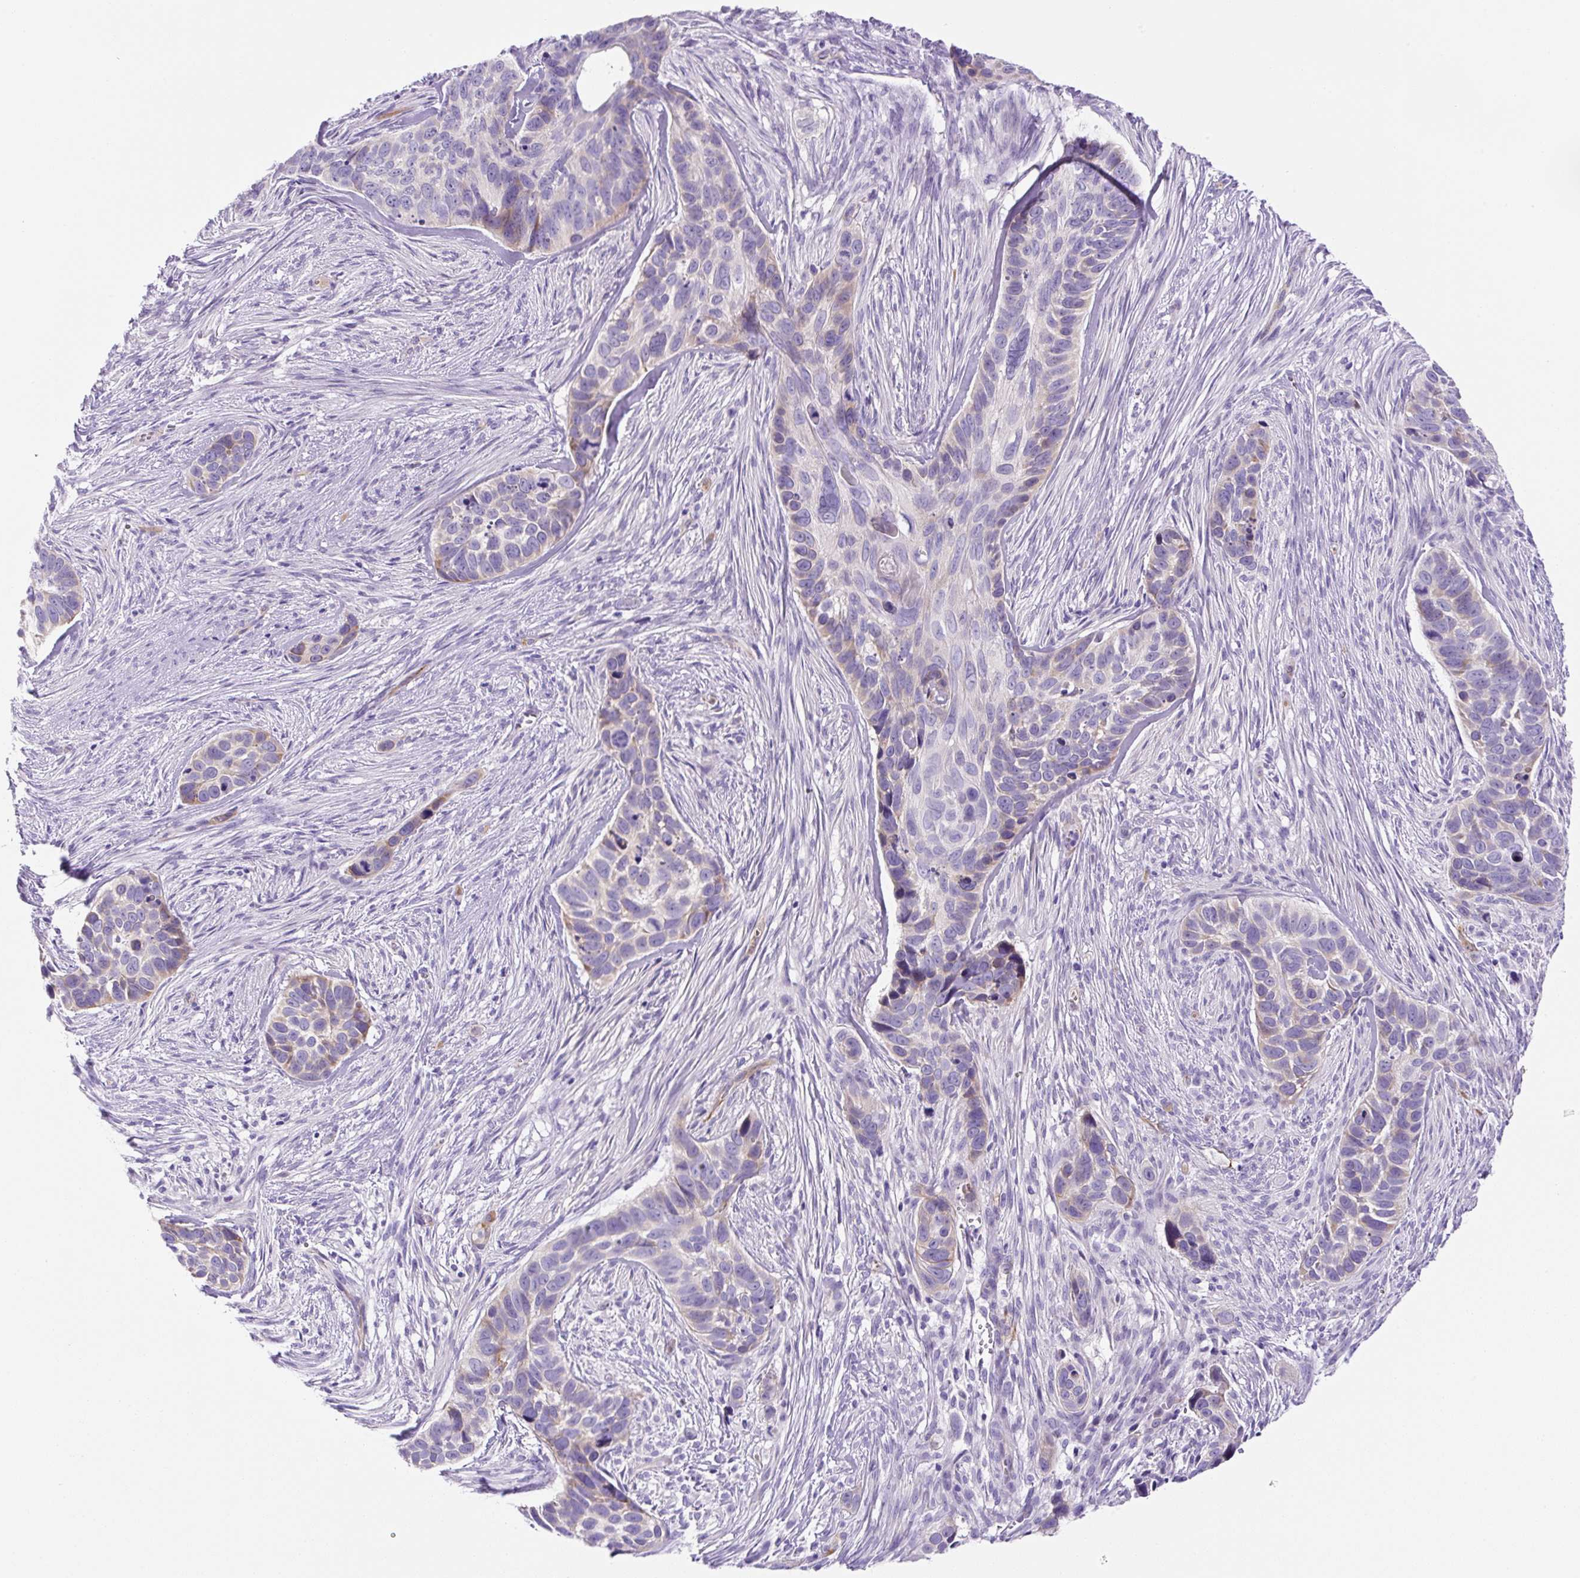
{"staining": {"intensity": "moderate", "quantity": "<25%", "location": "cytoplasmic/membranous"}, "tissue": "skin cancer", "cell_type": "Tumor cells", "image_type": "cancer", "snomed": [{"axis": "morphology", "description": "Basal cell carcinoma"}, {"axis": "topography", "description": "Skin"}], "caption": "Tumor cells display moderate cytoplasmic/membranous expression in about <25% of cells in skin basal cell carcinoma.", "gene": "ASB4", "patient": {"sex": "female", "age": 82}}